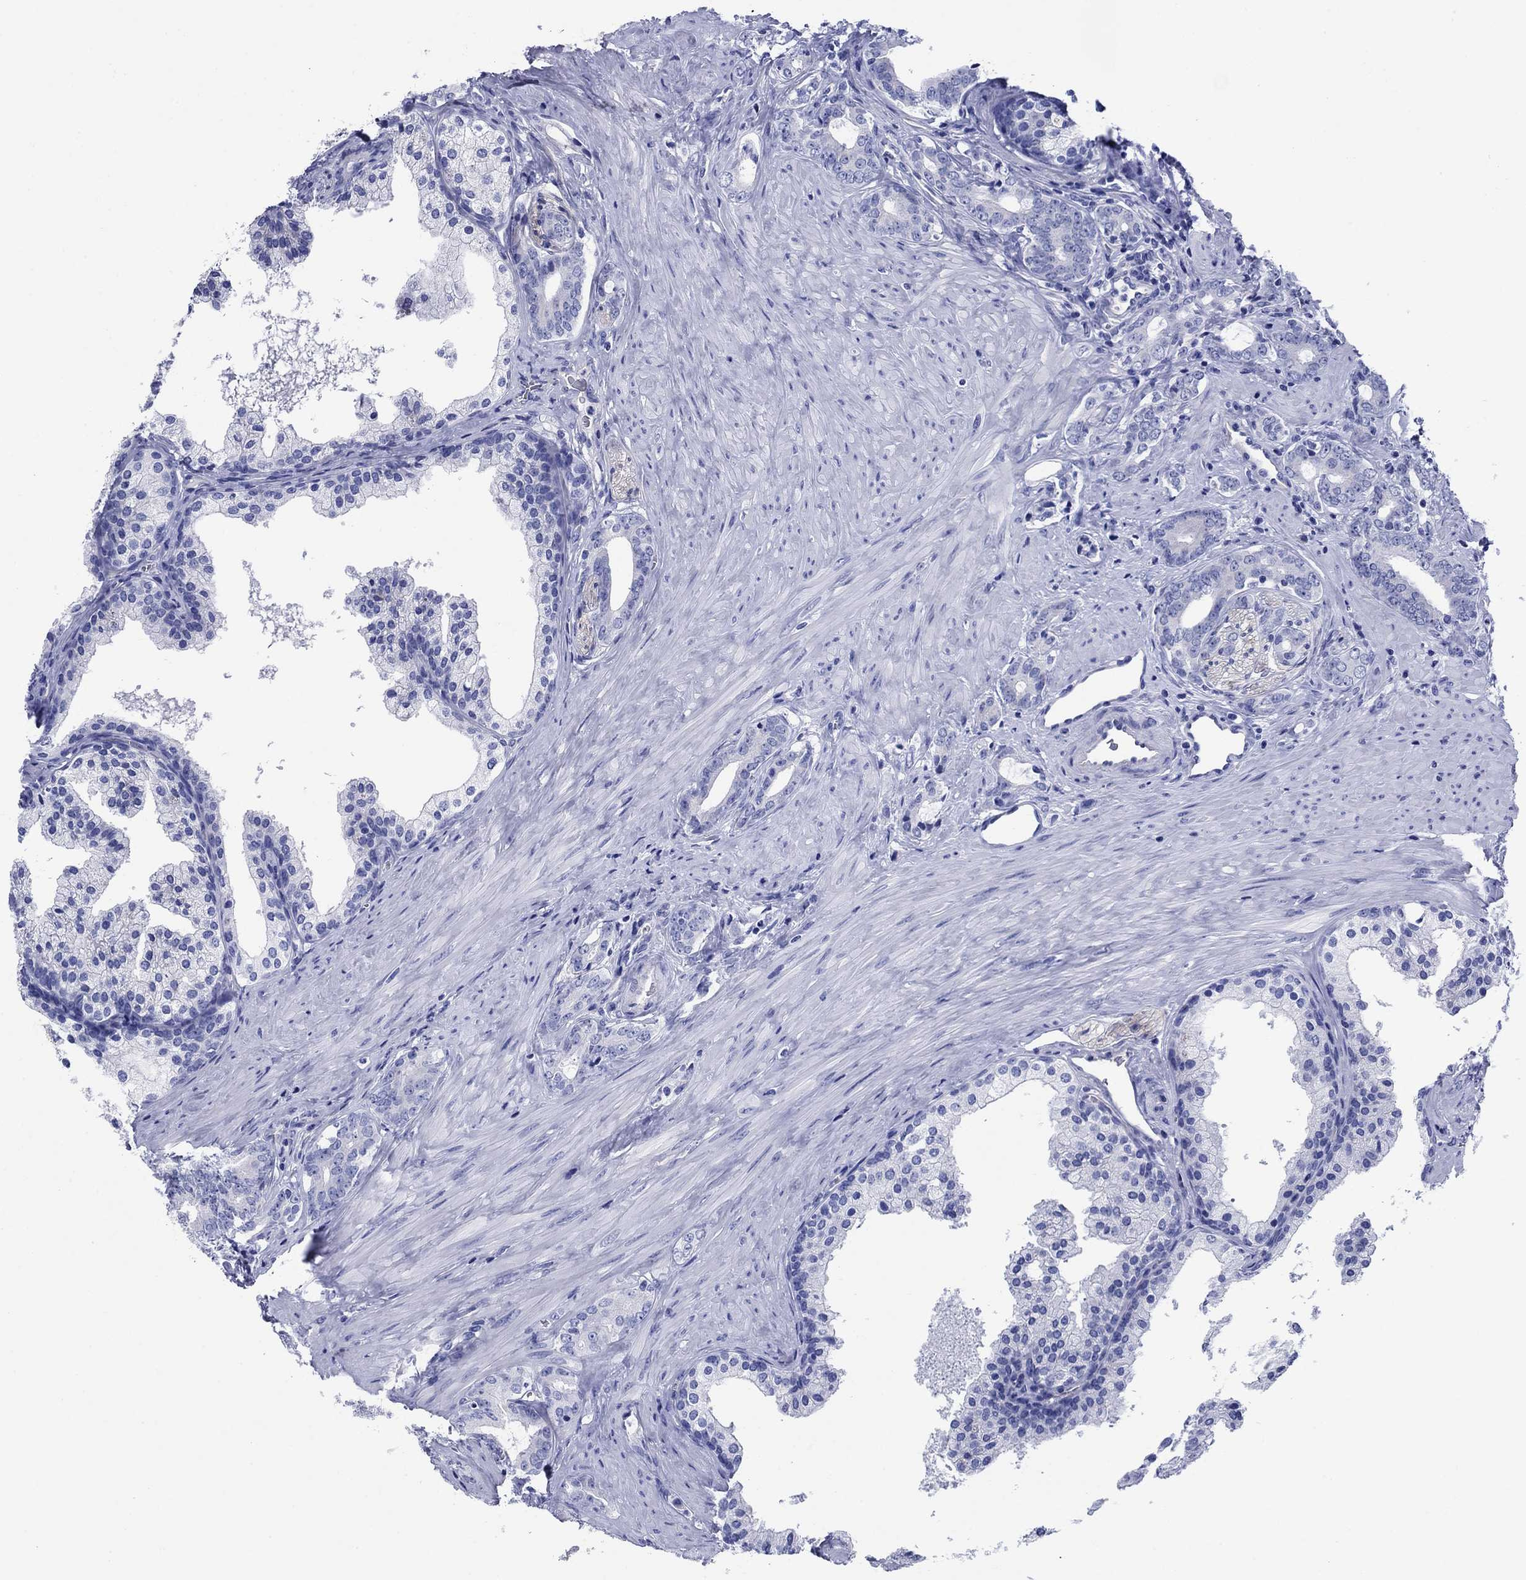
{"staining": {"intensity": "negative", "quantity": "none", "location": "none"}, "tissue": "prostate cancer", "cell_type": "Tumor cells", "image_type": "cancer", "snomed": [{"axis": "morphology", "description": "Adenocarcinoma, NOS"}, {"axis": "topography", "description": "Prostate"}], "caption": "Histopathology image shows no significant protein staining in tumor cells of adenocarcinoma (prostate). (Stains: DAB (3,3'-diaminobenzidine) immunohistochemistry with hematoxylin counter stain, Microscopy: brightfield microscopy at high magnification).", "gene": "SLC1A2", "patient": {"sex": "male", "age": 55}}